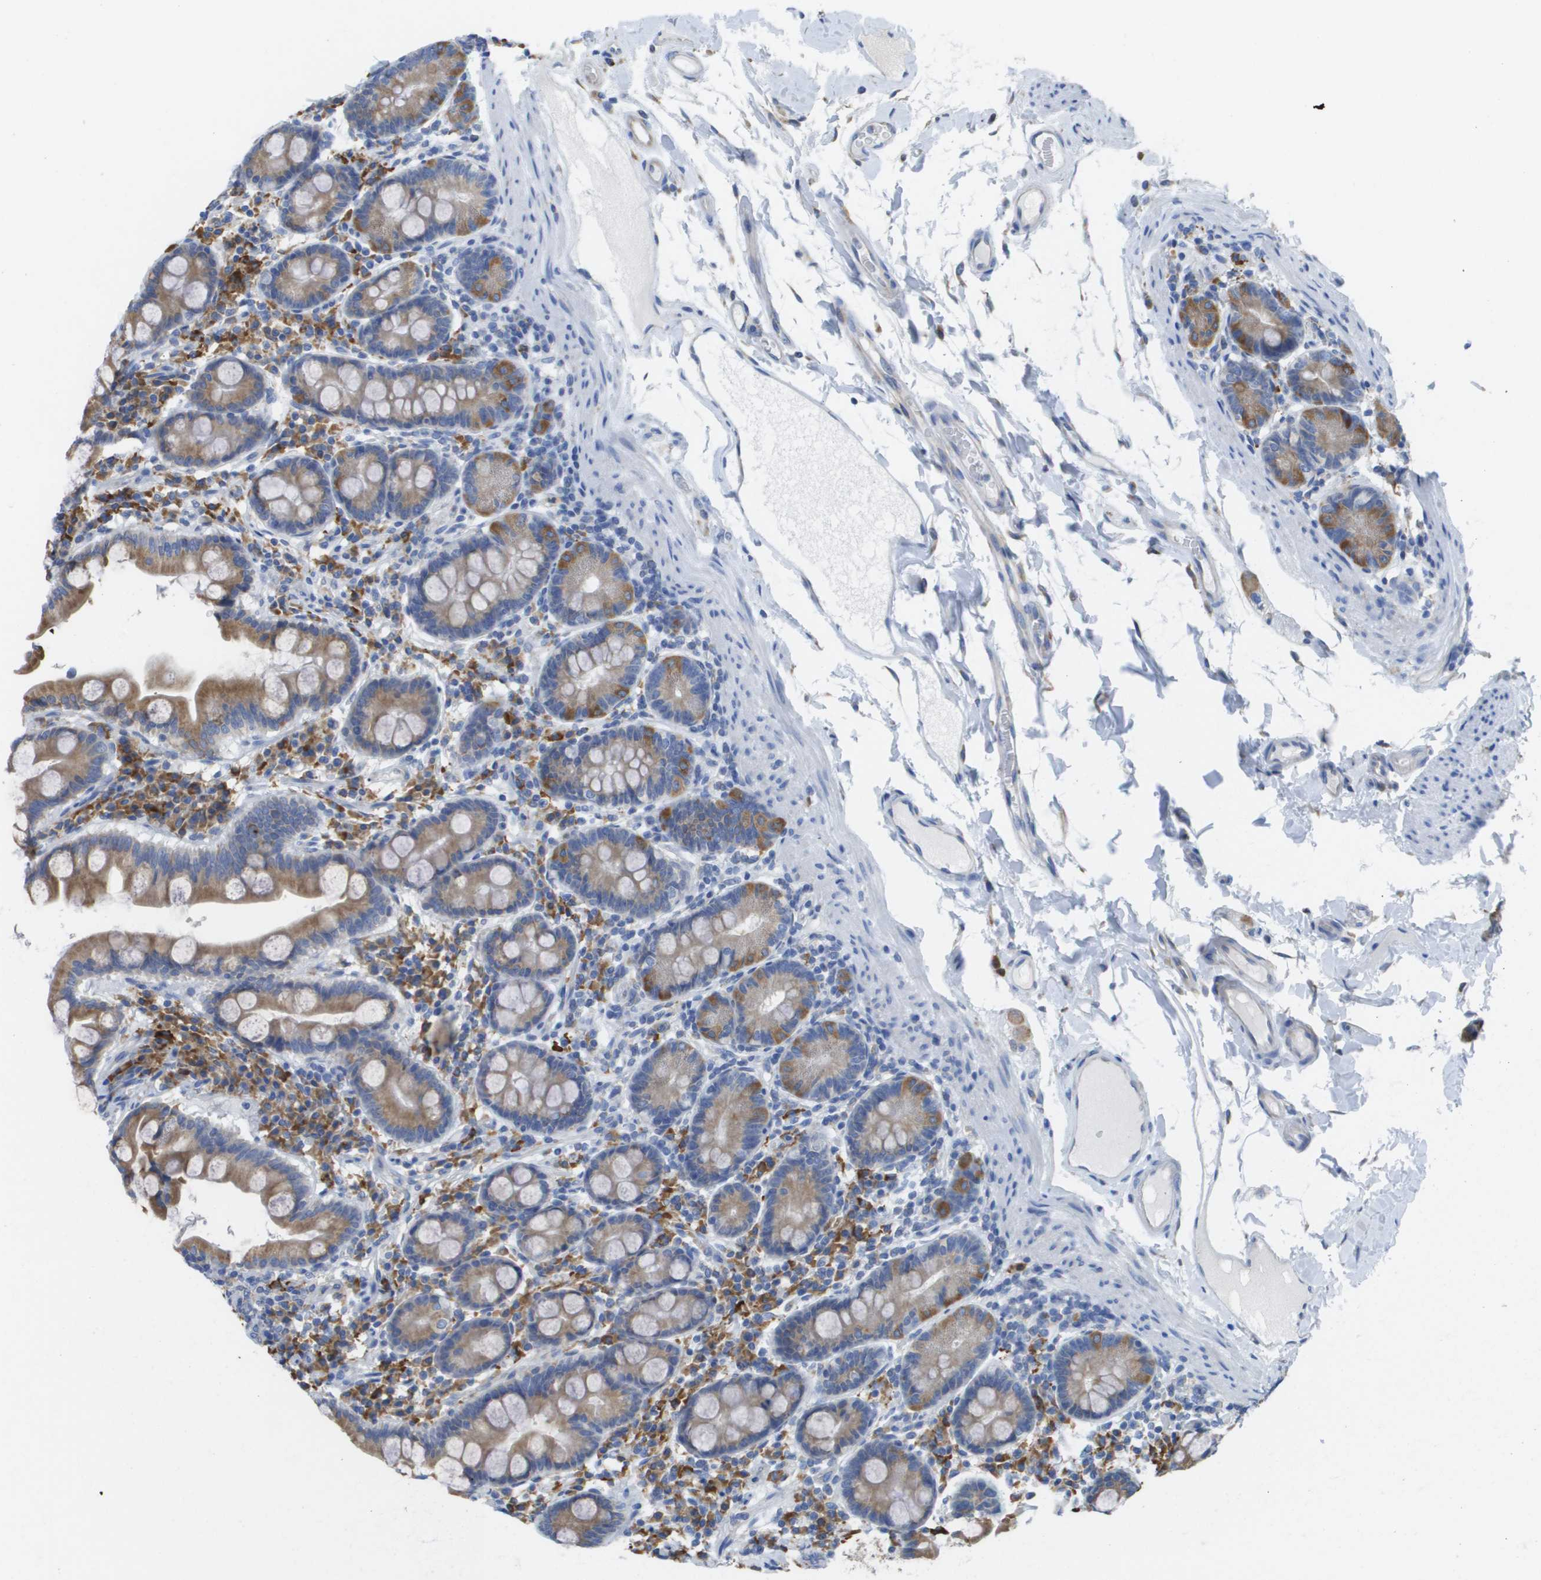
{"staining": {"intensity": "moderate", "quantity": ">75%", "location": "cytoplasmic/membranous"}, "tissue": "duodenum", "cell_type": "Glandular cells", "image_type": "normal", "snomed": [{"axis": "morphology", "description": "Normal tissue, NOS"}, {"axis": "topography", "description": "Duodenum"}], "caption": "Duodenum stained for a protein (brown) displays moderate cytoplasmic/membranous positive staining in about >75% of glandular cells.", "gene": "SDR42E1", "patient": {"sex": "male", "age": 50}}